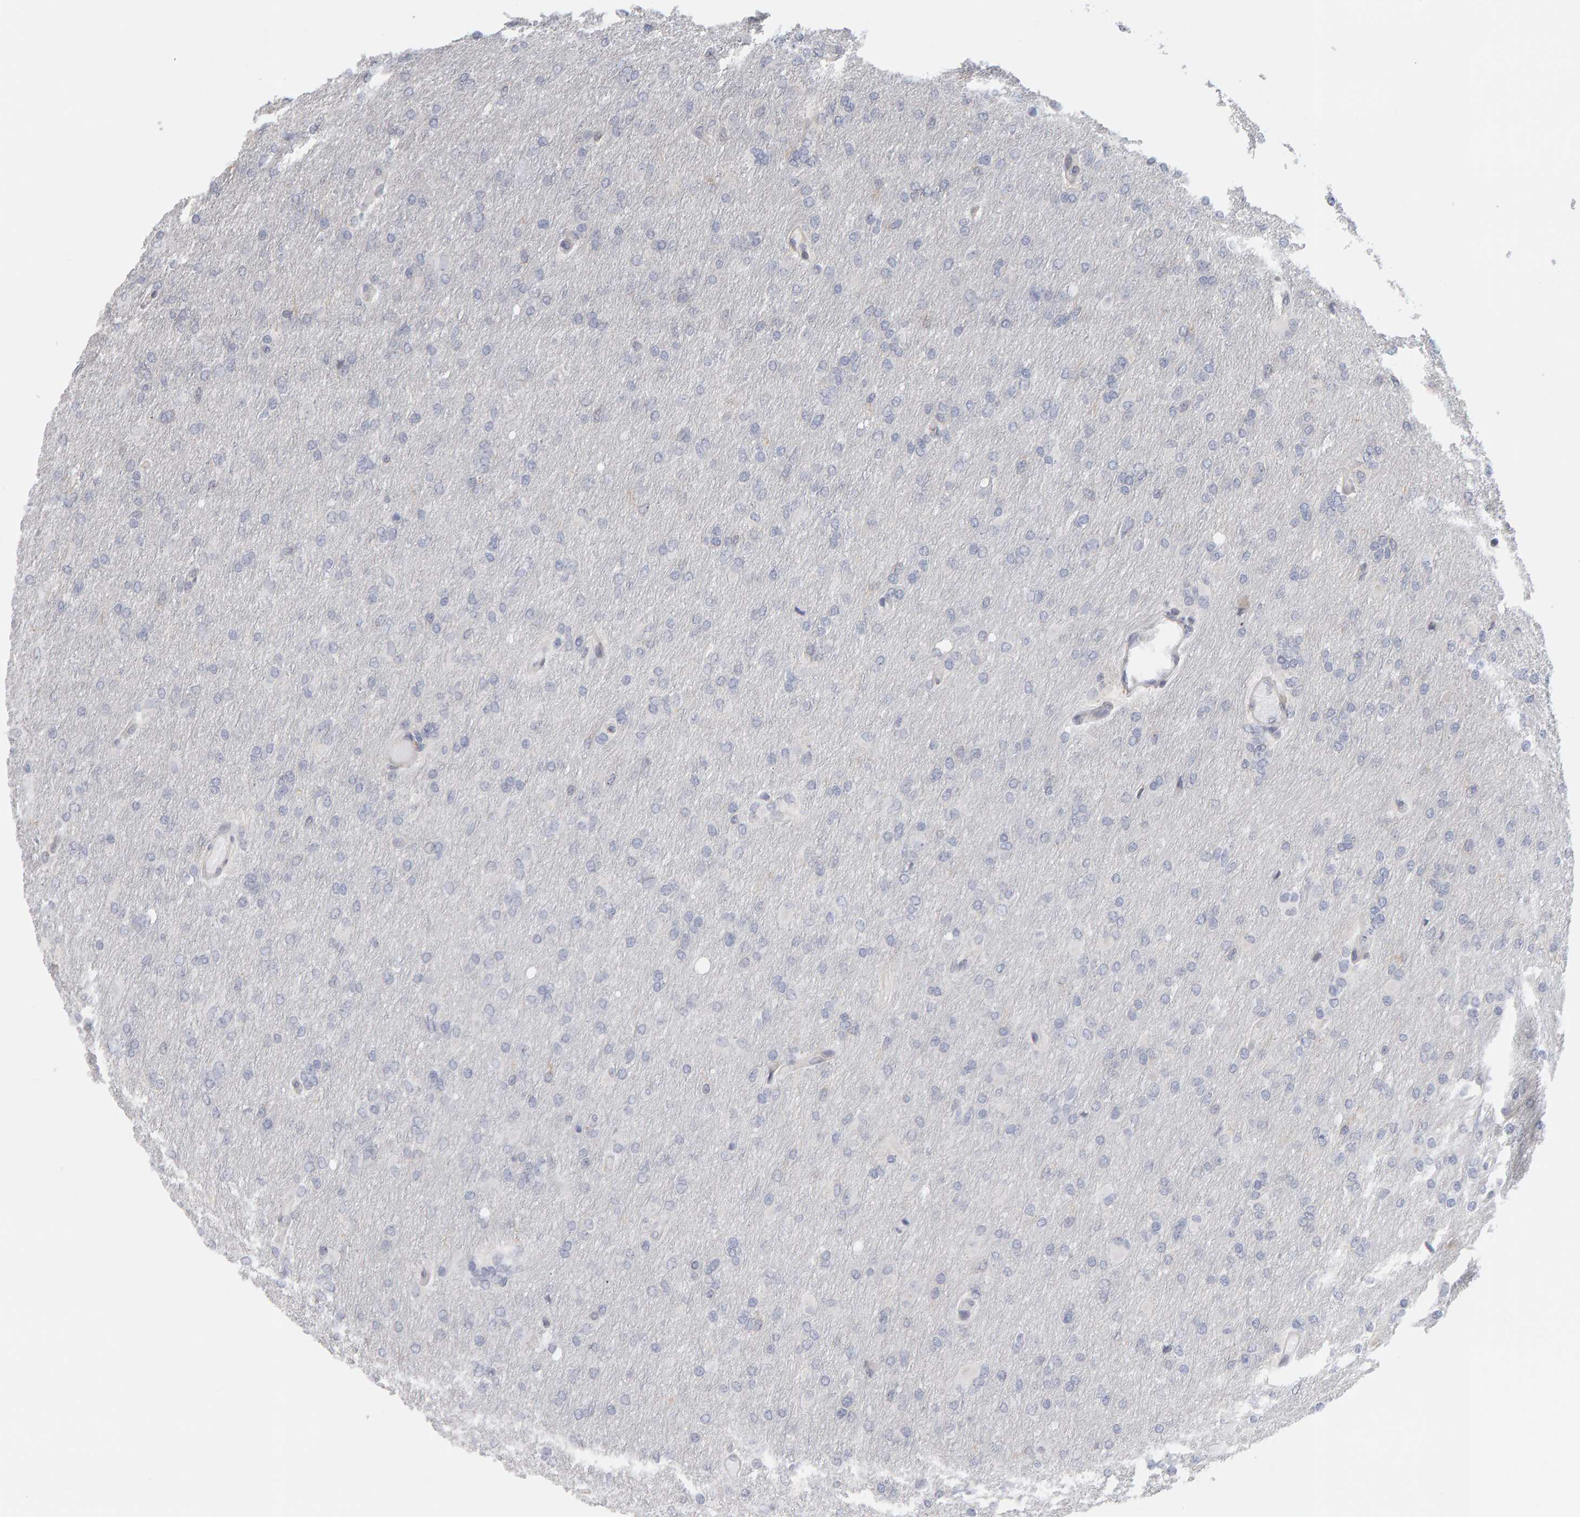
{"staining": {"intensity": "negative", "quantity": "none", "location": "none"}, "tissue": "glioma", "cell_type": "Tumor cells", "image_type": "cancer", "snomed": [{"axis": "morphology", "description": "Glioma, malignant, High grade"}, {"axis": "topography", "description": "Cerebral cortex"}], "caption": "Immunohistochemistry photomicrograph of neoplastic tissue: glioma stained with DAB (3,3'-diaminobenzidine) displays no significant protein positivity in tumor cells.", "gene": "MSRA", "patient": {"sex": "female", "age": 36}}